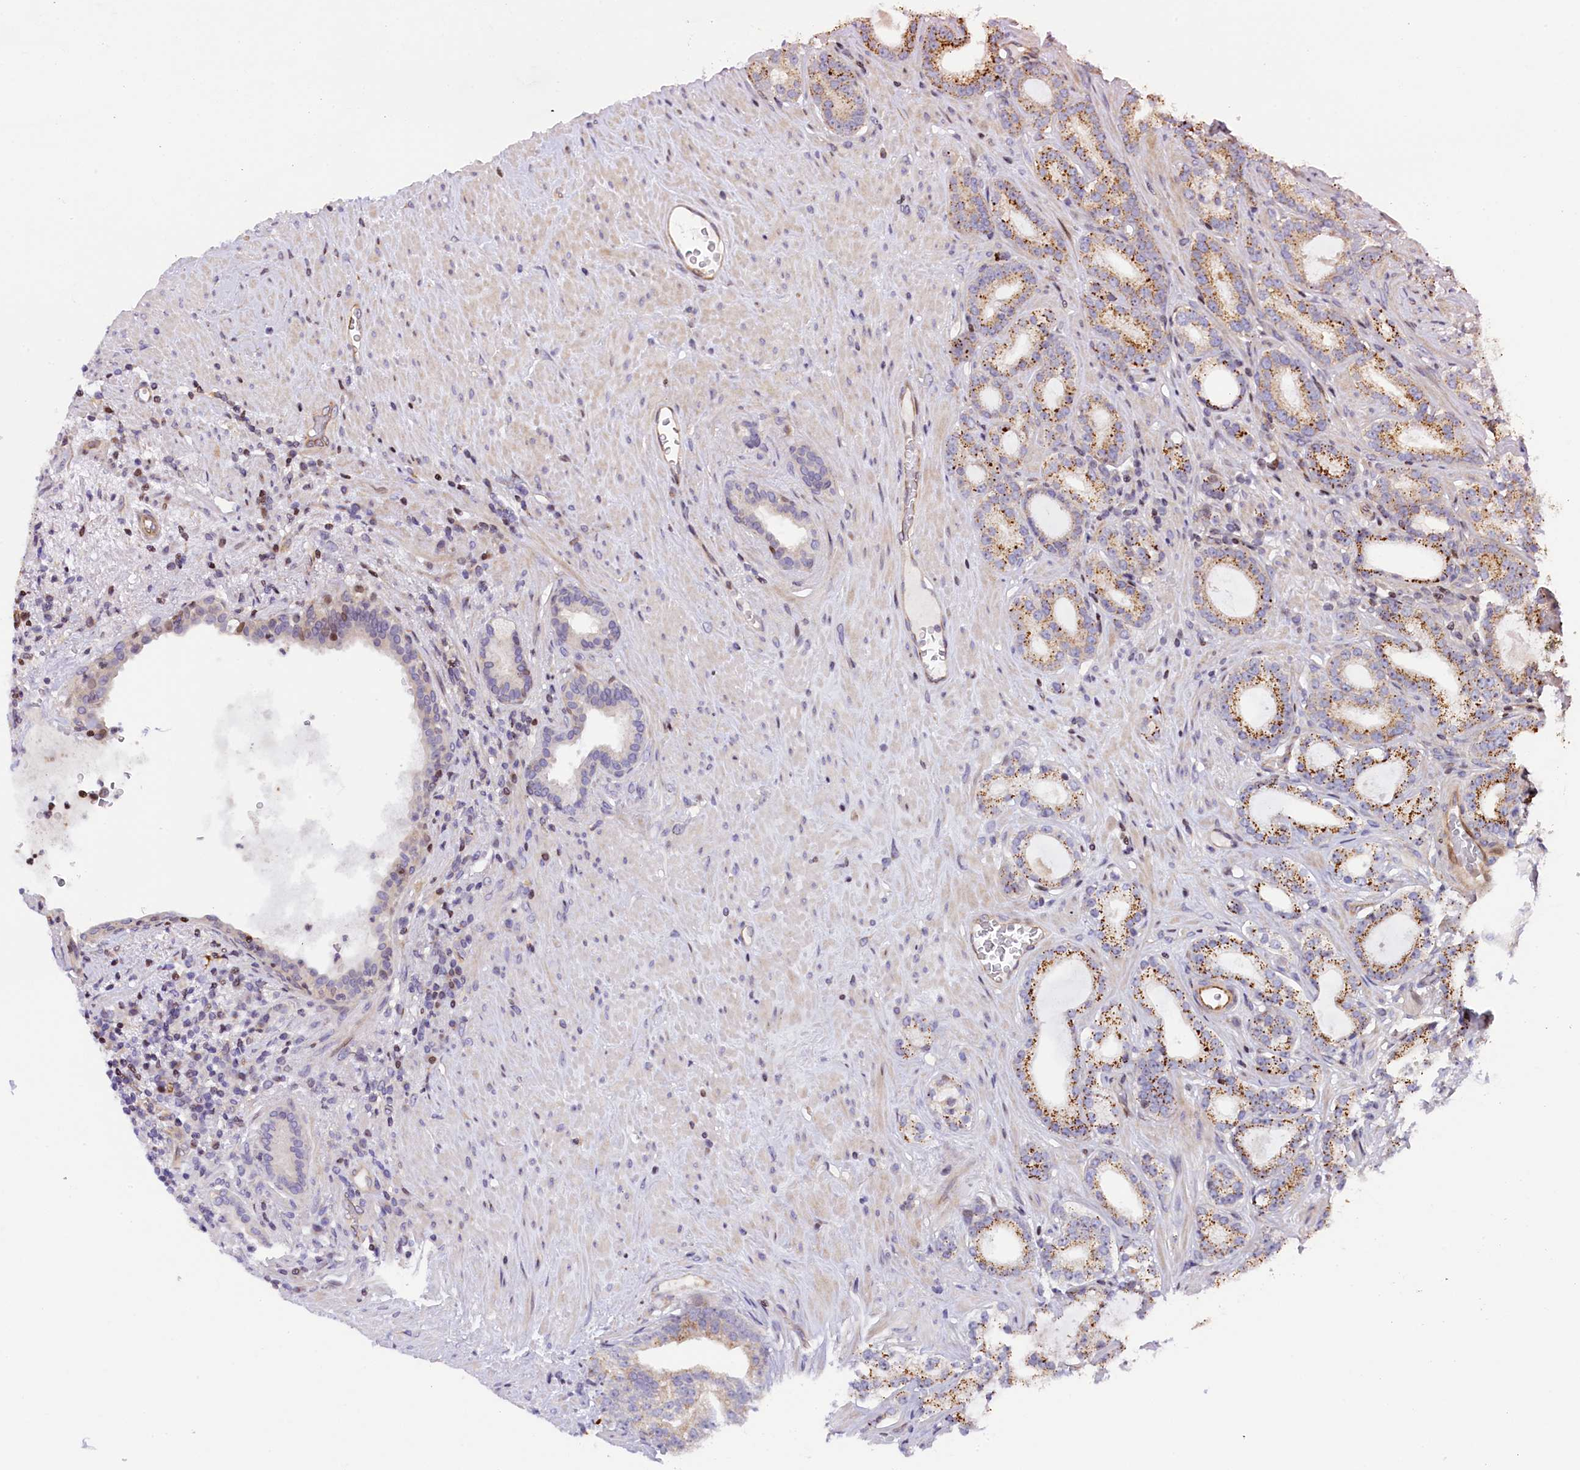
{"staining": {"intensity": "moderate", "quantity": "<25%", "location": "cytoplasmic/membranous"}, "tissue": "prostate cancer", "cell_type": "Tumor cells", "image_type": "cancer", "snomed": [{"axis": "morphology", "description": "Adenocarcinoma, Low grade"}, {"axis": "topography", "description": "Prostate"}], "caption": "Brown immunohistochemical staining in prostate adenocarcinoma (low-grade) reveals moderate cytoplasmic/membranous staining in approximately <25% of tumor cells.", "gene": "TGDS", "patient": {"sex": "male", "age": 71}}